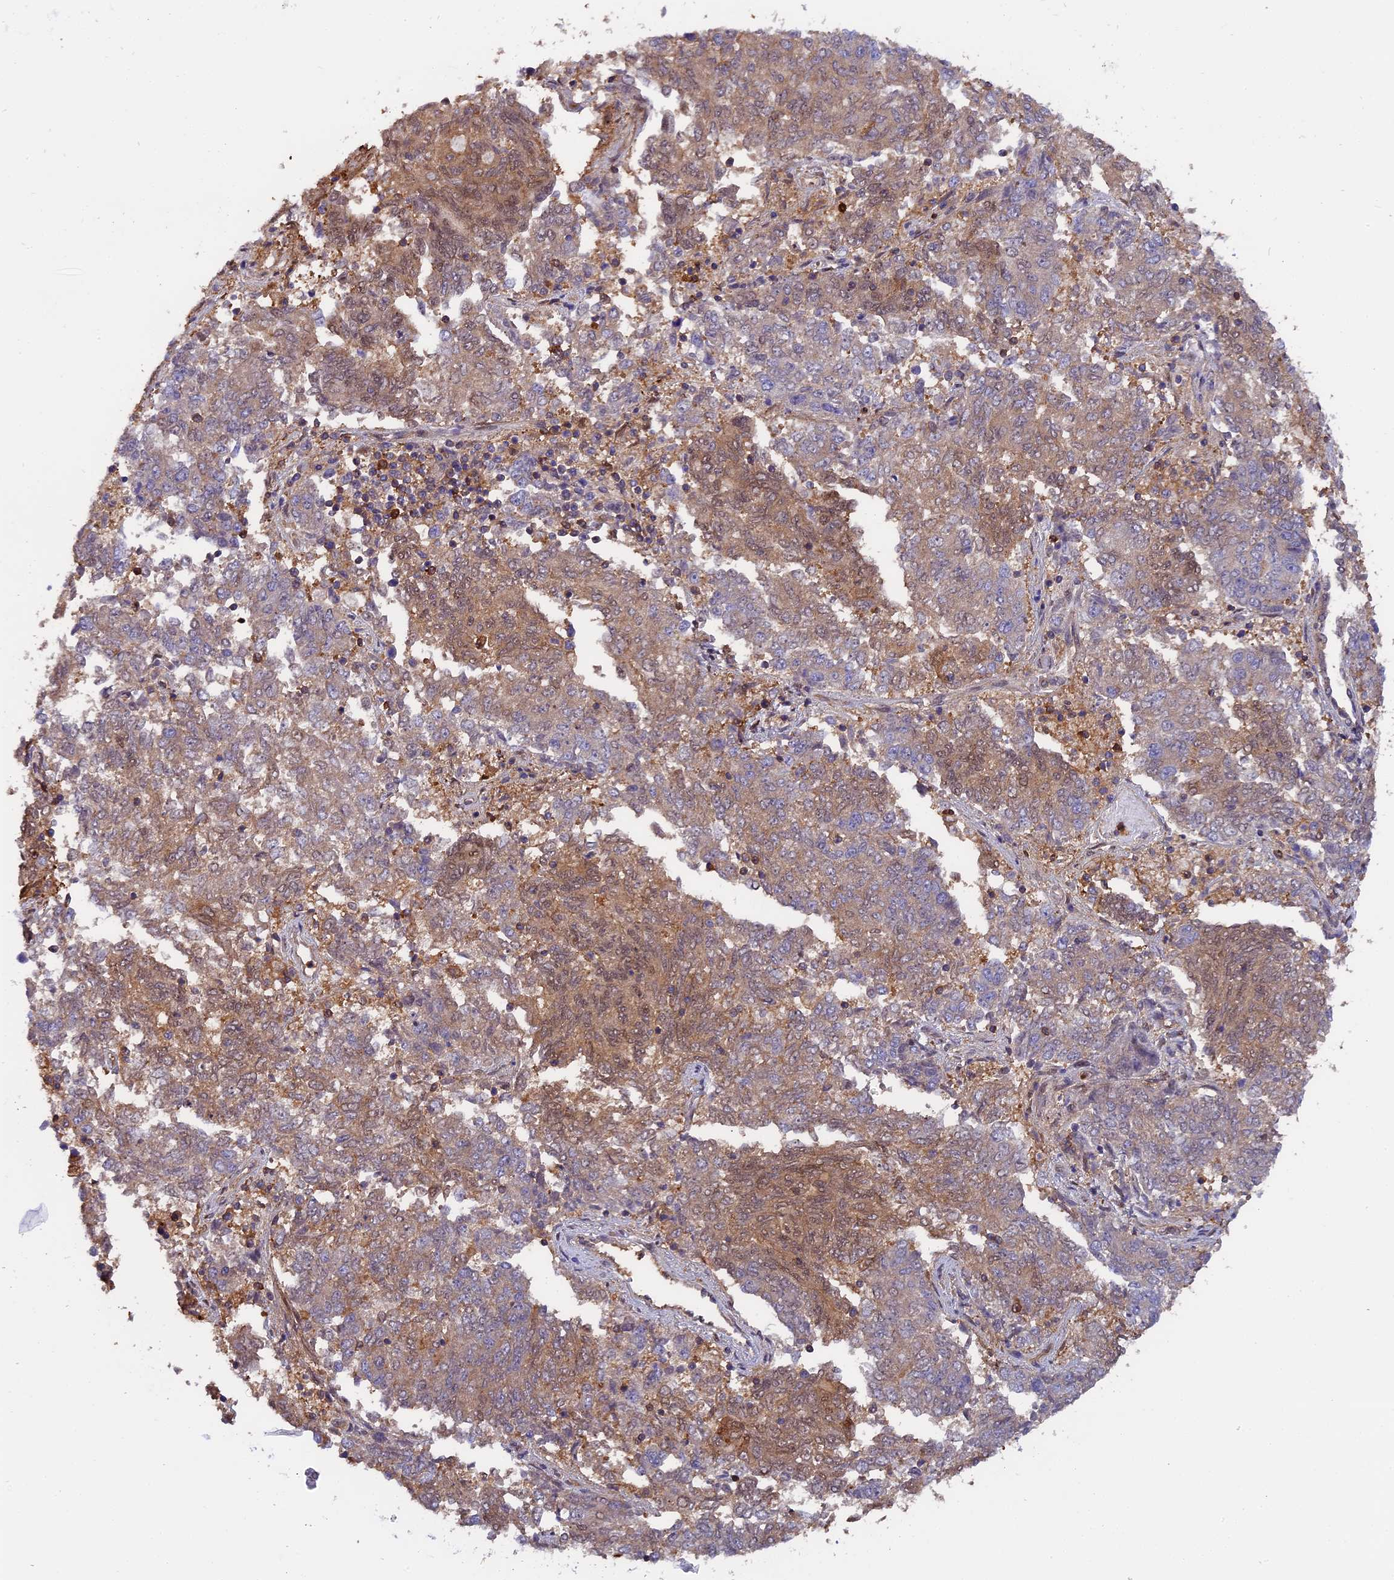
{"staining": {"intensity": "weak", "quantity": "25%-75%", "location": "cytoplasmic/membranous"}, "tissue": "endometrial cancer", "cell_type": "Tumor cells", "image_type": "cancer", "snomed": [{"axis": "morphology", "description": "Adenocarcinoma, NOS"}, {"axis": "topography", "description": "Endometrium"}], "caption": "Immunohistochemical staining of human endometrial adenocarcinoma reveals low levels of weak cytoplasmic/membranous expression in about 25%-75% of tumor cells. The protein is stained brown, and the nuclei are stained in blue (DAB IHC with brightfield microscopy, high magnification).", "gene": "FAM118B", "patient": {"sex": "female", "age": 80}}